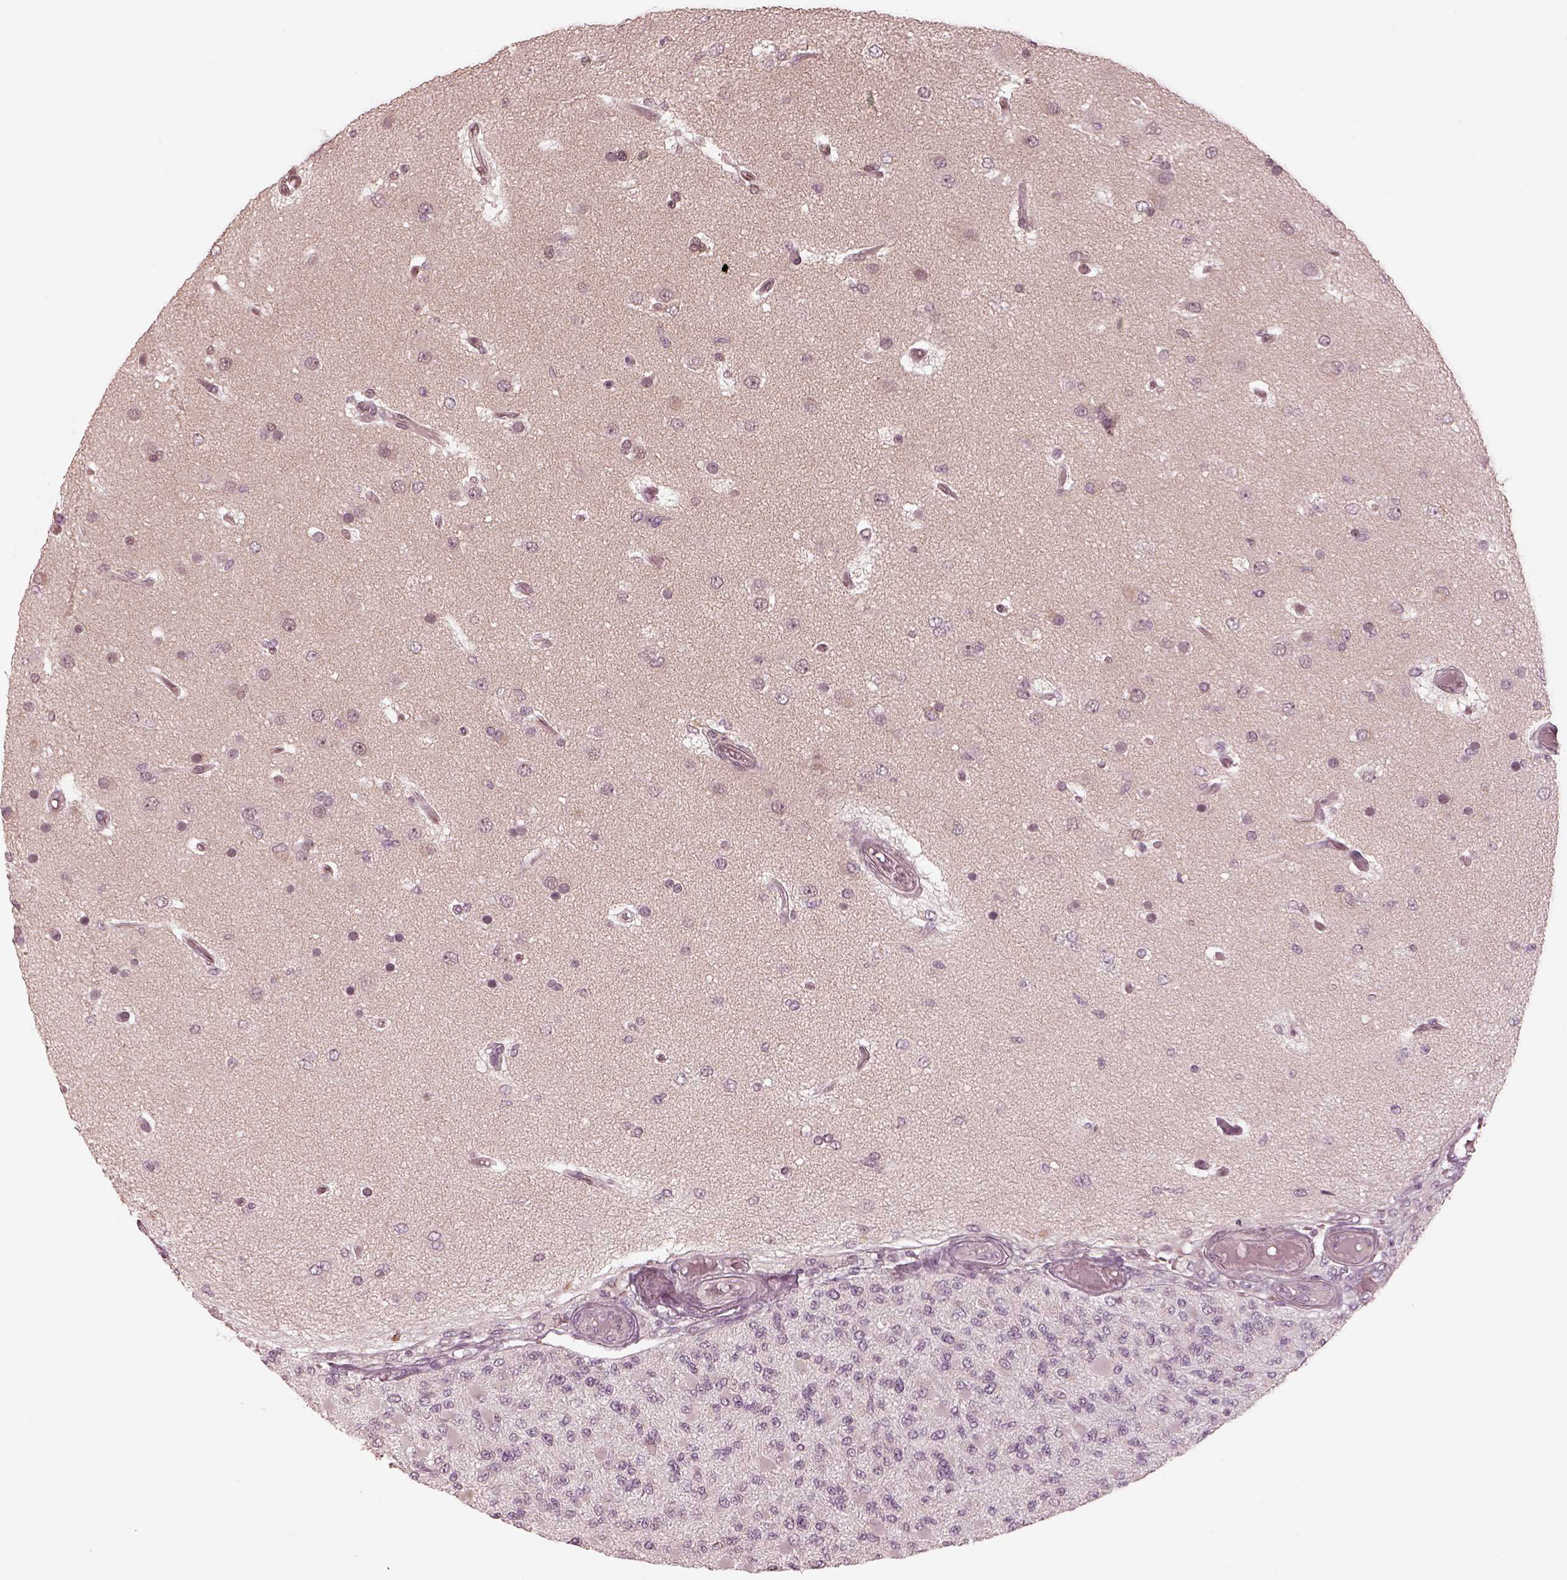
{"staining": {"intensity": "negative", "quantity": "none", "location": "none"}, "tissue": "glioma", "cell_type": "Tumor cells", "image_type": "cancer", "snomed": [{"axis": "morphology", "description": "Glioma, malignant, High grade"}, {"axis": "topography", "description": "Brain"}], "caption": "The micrograph exhibits no significant staining in tumor cells of glioma.", "gene": "IQCB1", "patient": {"sex": "female", "age": 63}}